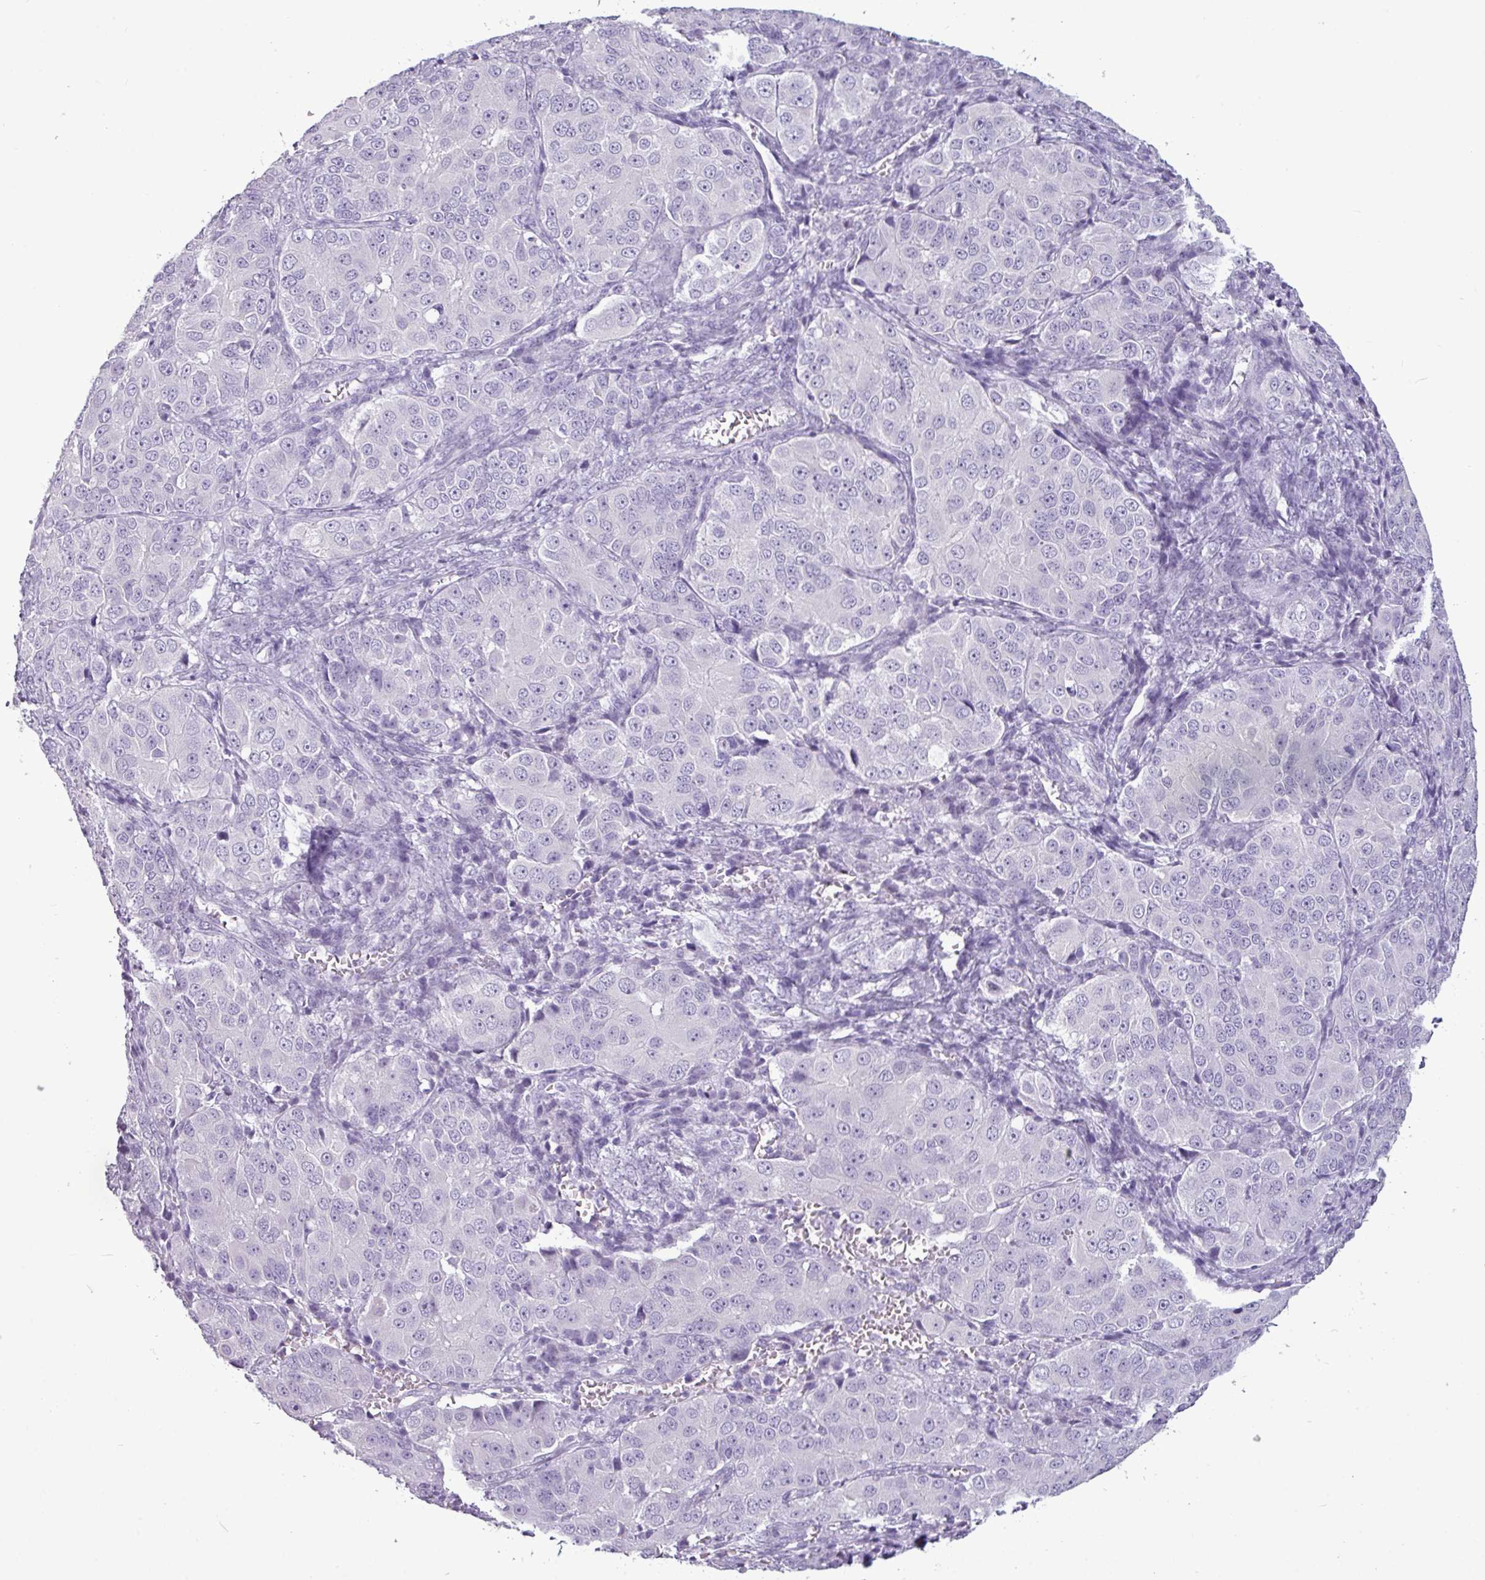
{"staining": {"intensity": "negative", "quantity": "none", "location": "none"}, "tissue": "ovarian cancer", "cell_type": "Tumor cells", "image_type": "cancer", "snomed": [{"axis": "morphology", "description": "Carcinoma, endometroid"}, {"axis": "topography", "description": "Ovary"}], "caption": "Histopathology image shows no protein staining in tumor cells of ovarian cancer tissue.", "gene": "AMY2A", "patient": {"sex": "female", "age": 51}}